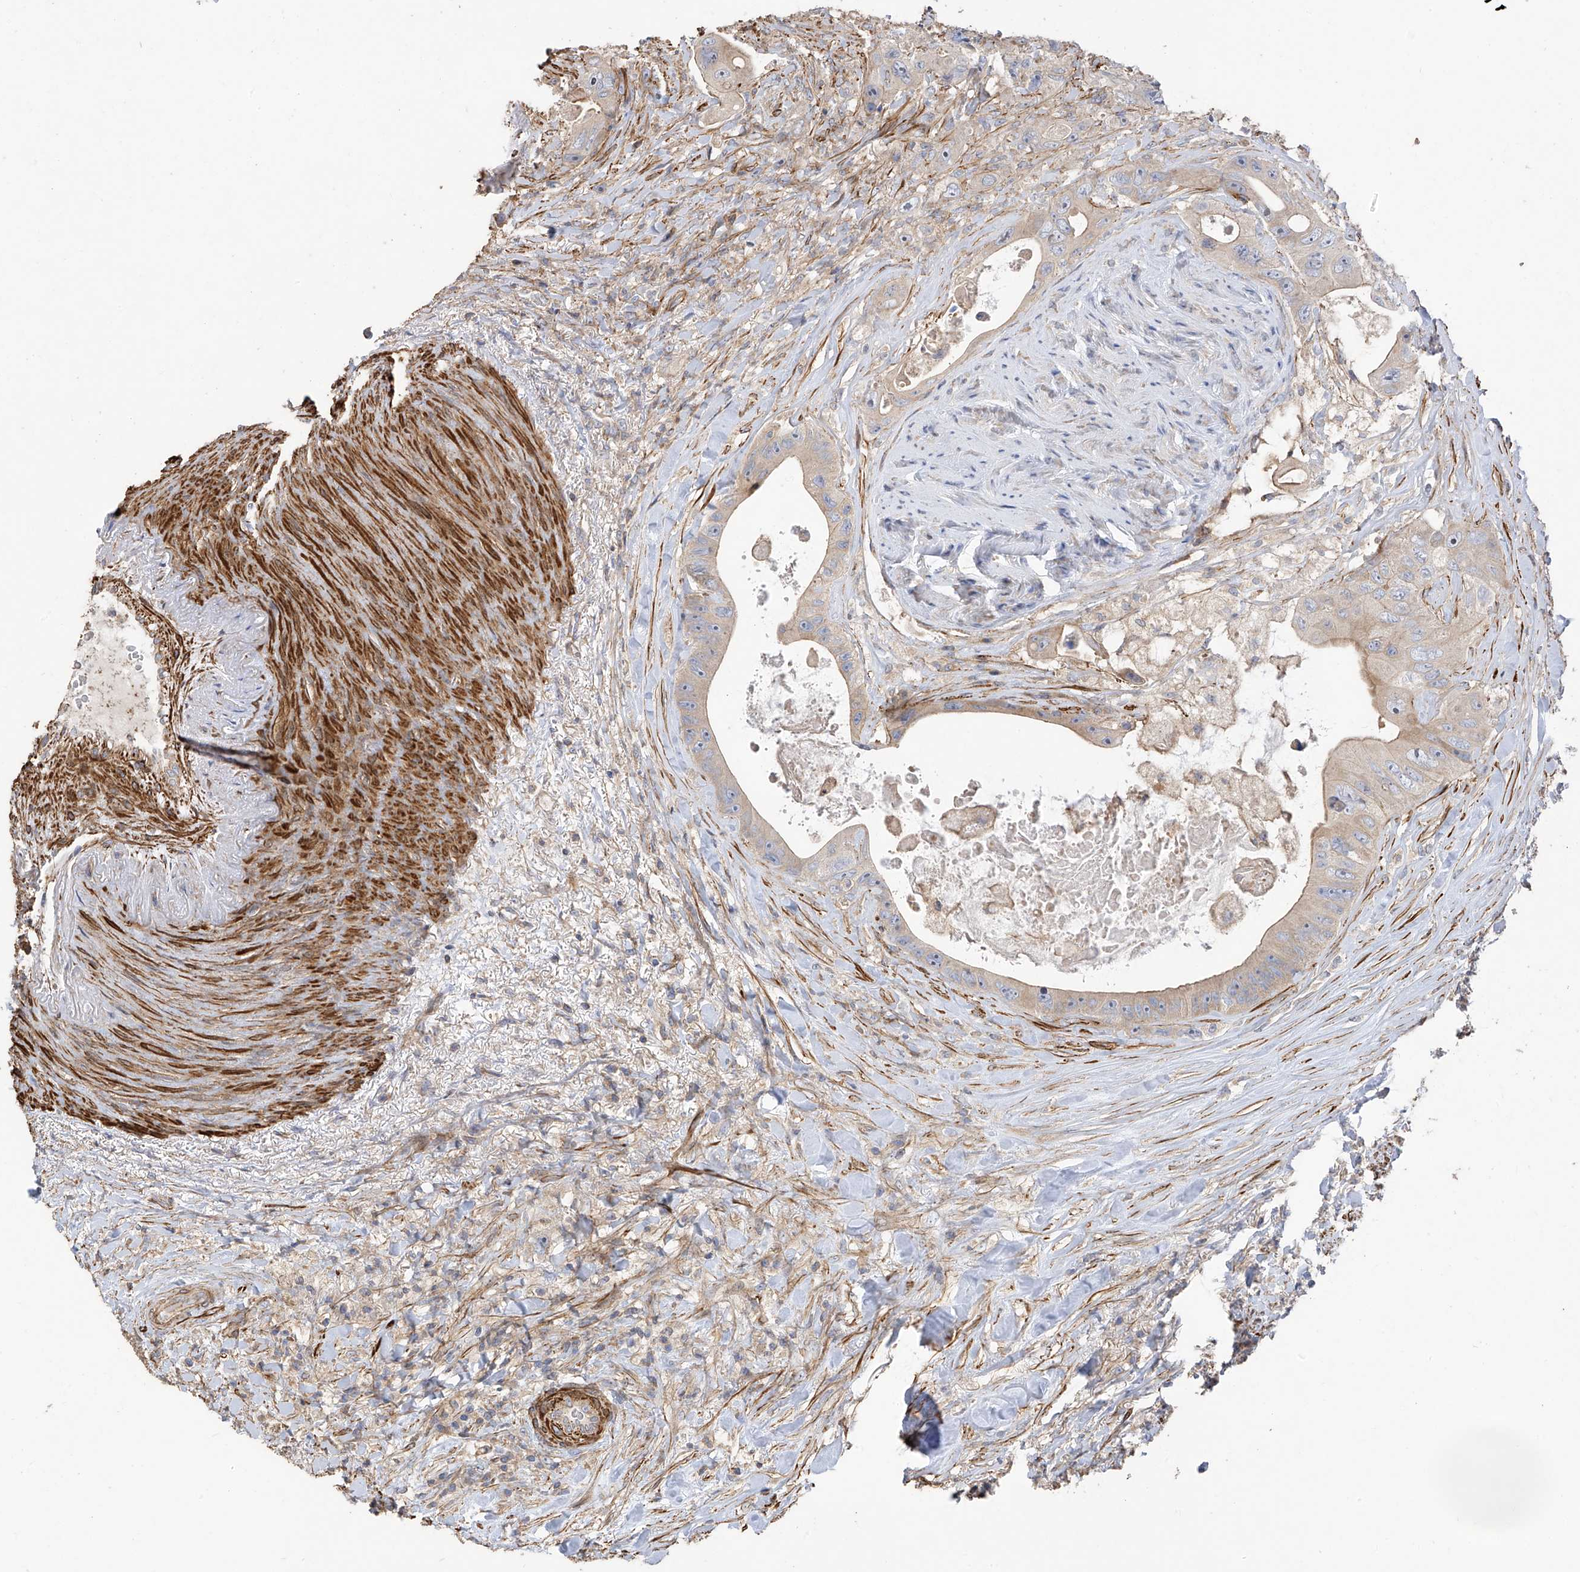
{"staining": {"intensity": "moderate", "quantity": "<25%", "location": "cytoplasmic/membranous"}, "tissue": "colorectal cancer", "cell_type": "Tumor cells", "image_type": "cancer", "snomed": [{"axis": "morphology", "description": "Adenocarcinoma, NOS"}, {"axis": "topography", "description": "Colon"}], "caption": "DAB (3,3'-diaminobenzidine) immunohistochemical staining of colorectal cancer (adenocarcinoma) shows moderate cytoplasmic/membranous protein expression in about <25% of tumor cells.", "gene": "SLC43A3", "patient": {"sex": "female", "age": 46}}